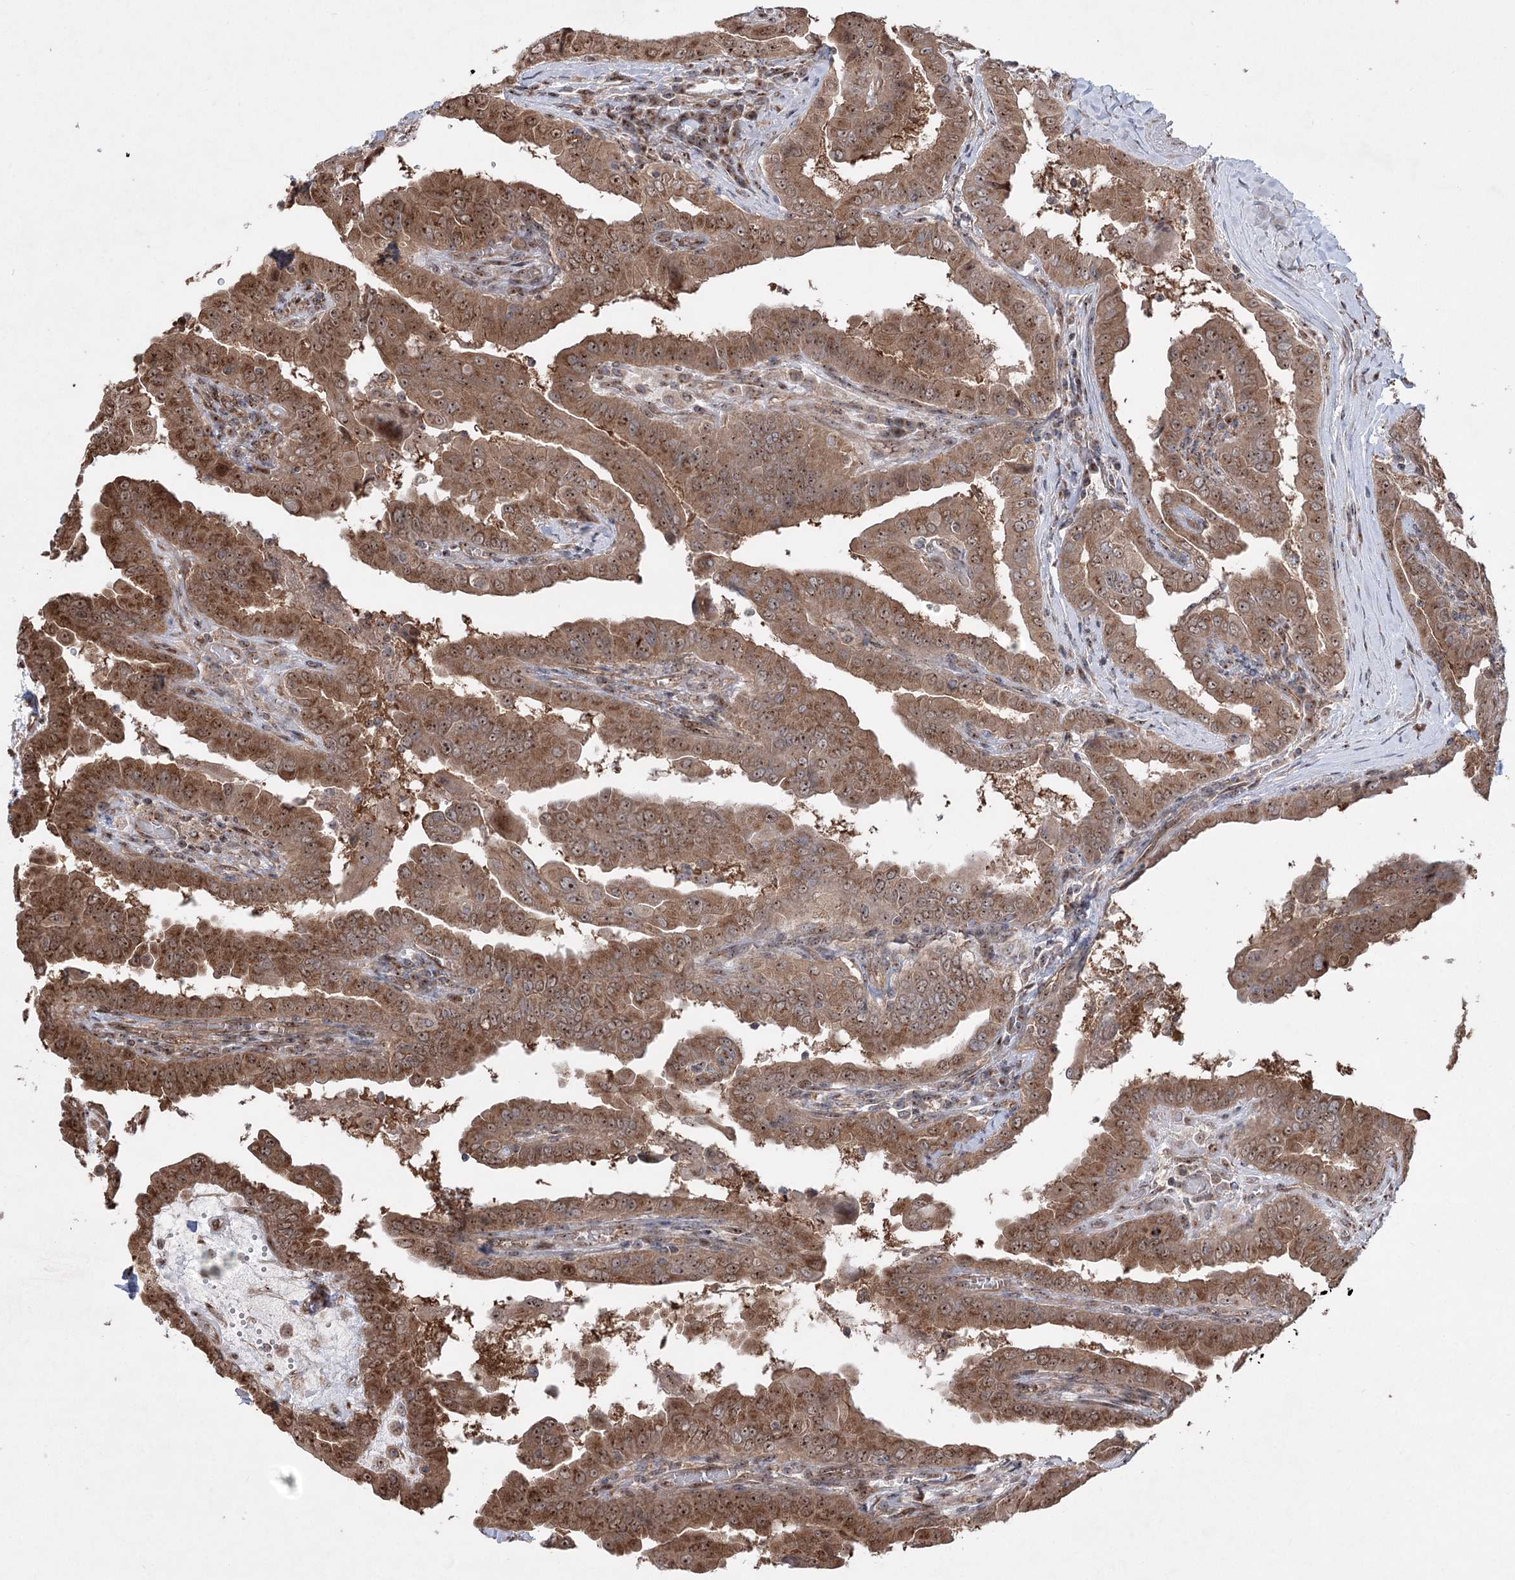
{"staining": {"intensity": "moderate", "quantity": ">75%", "location": "cytoplasmic/membranous,nuclear"}, "tissue": "thyroid cancer", "cell_type": "Tumor cells", "image_type": "cancer", "snomed": [{"axis": "morphology", "description": "Papillary adenocarcinoma, NOS"}, {"axis": "topography", "description": "Thyroid gland"}], "caption": "Moderate cytoplasmic/membranous and nuclear protein positivity is present in approximately >75% of tumor cells in thyroid cancer.", "gene": "SERINC5", "patient": {"sex": "male", "age": 33}}